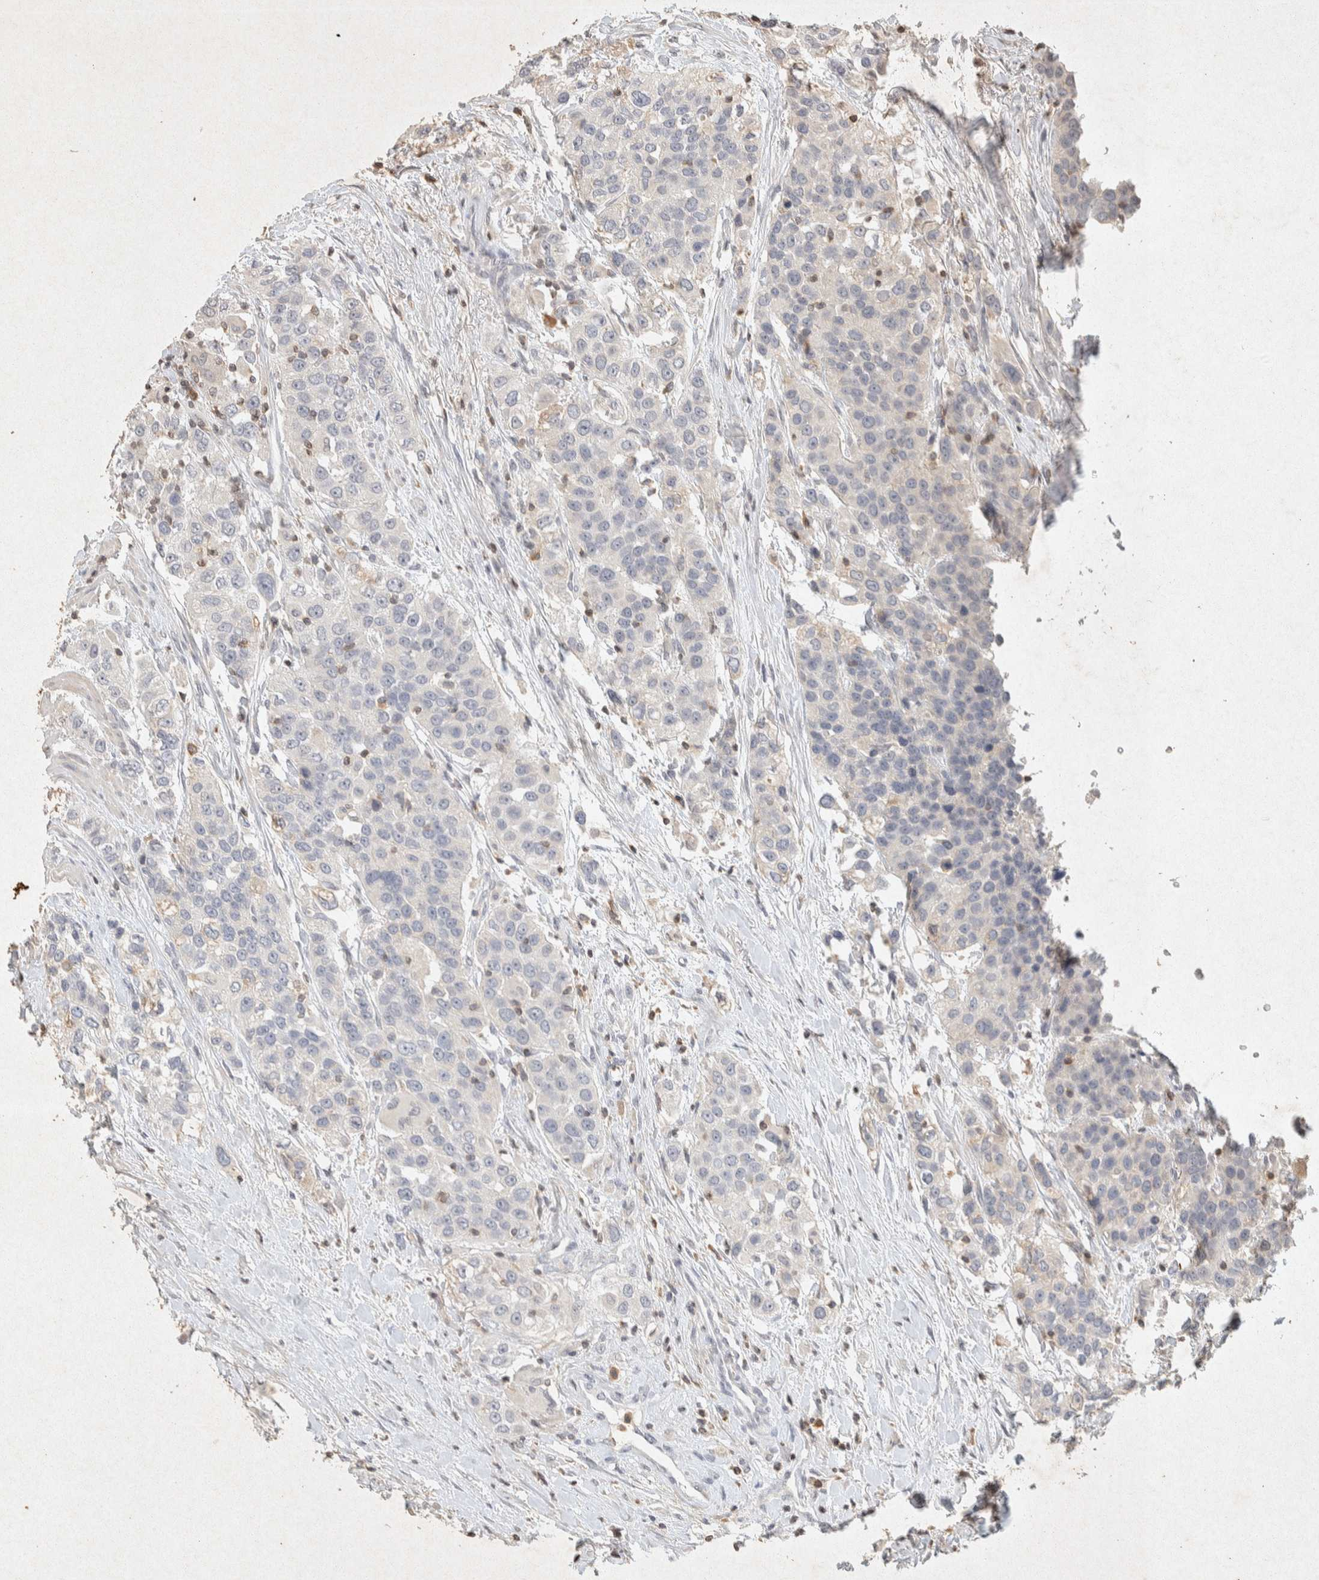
{"staining": {"intensity": "negative", "quantity": "none", "location": "none"}, "tissue": "urothelial cancer", "cell_type": "Tumor cells", "image_type": "cancer", "snomed": [{"axis": "morphology", "description": "Urothelial carcinoma, High grade"}, {"axis": "topography", "description": "Urinary bladder"}], "caption": "High magnification brightfield microscopy of urothelial cancer stained with DAB (brown) and counterstained with hematoxylin (blue): tumor cells show no significant expression. (DAB (3,3'-diaminobenzidine) immunohistochemistry, high magnification).", "gene": "RAC2", "patient": {"sex": "female", "age": 80}}